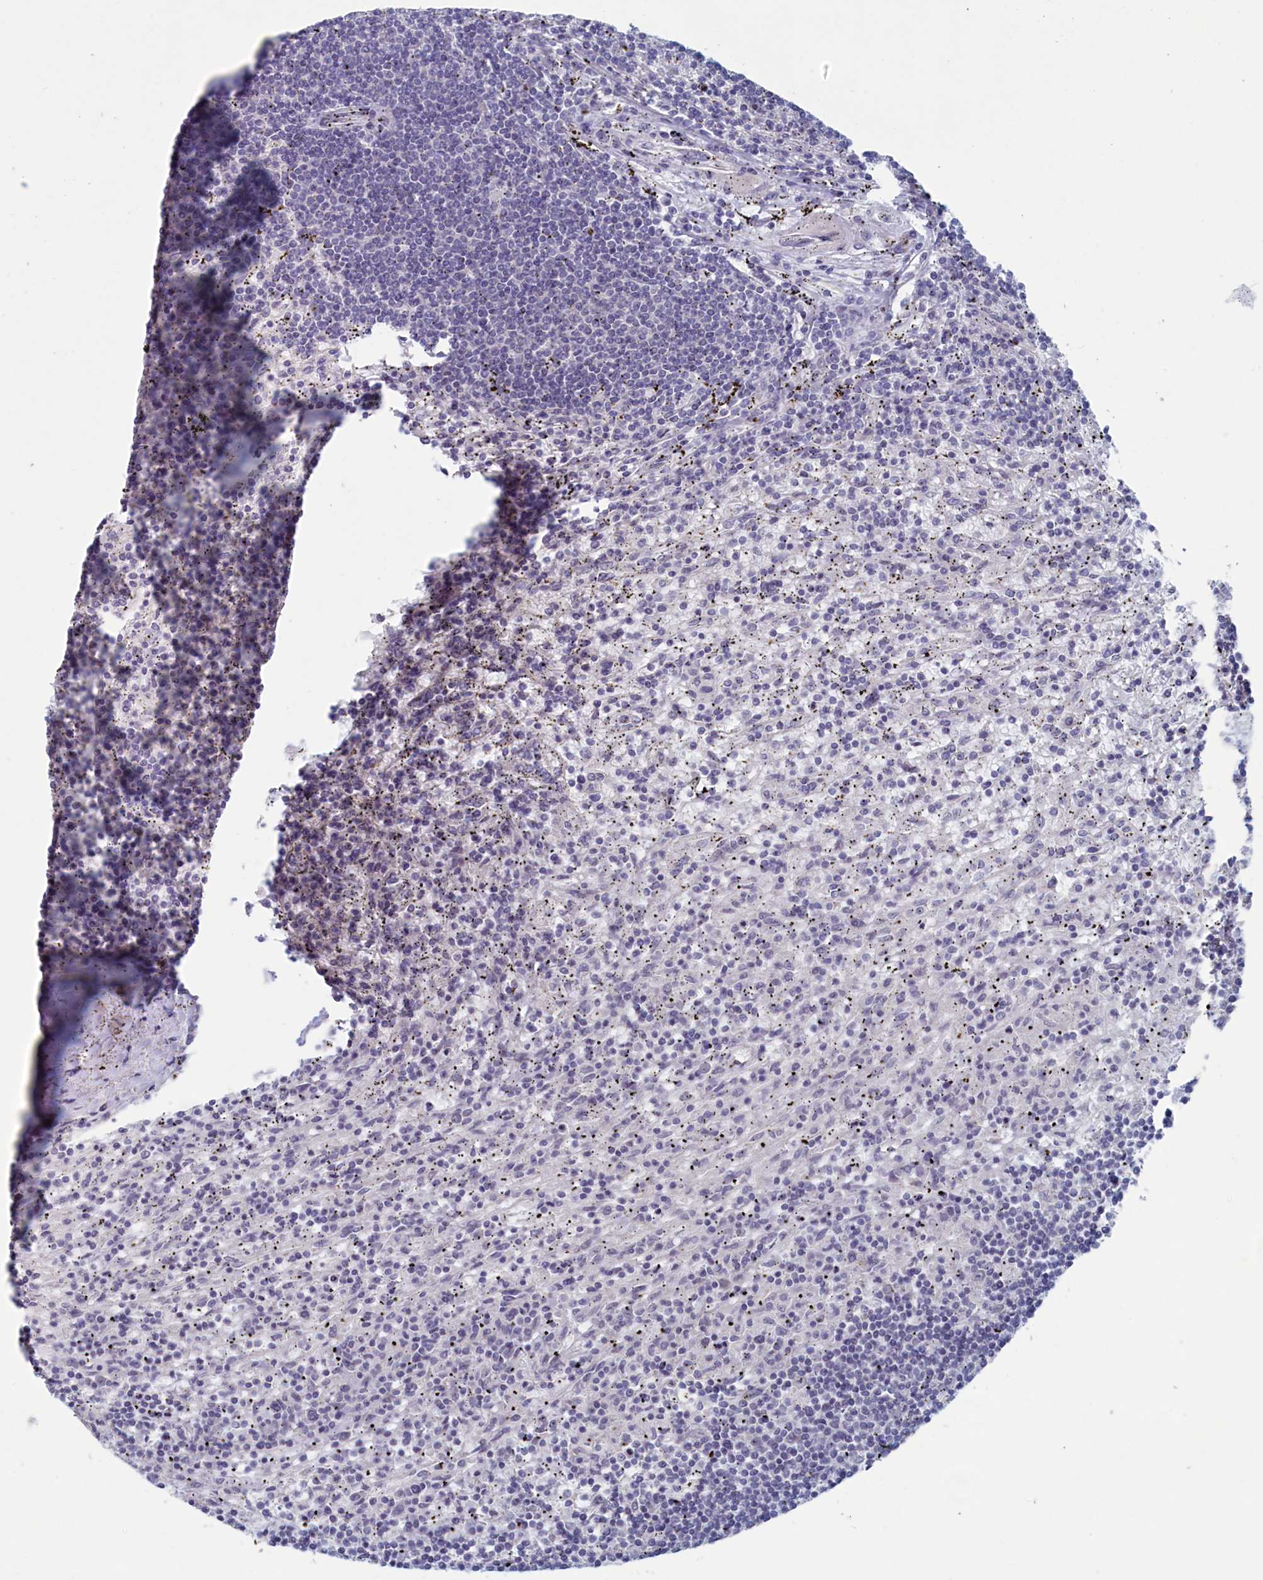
{"staining": {"intensity": "negative", "quantity": "none", "location": "none"}, "tissue": "lymphoma", "cell_type": "Tumor cells", "image_type": "cancer", "snomed": [{"axis": "morphology", "description": "Malignant lymphoma, non-Hodgkin's type, Low grade"}, {"axis": "topography", "description": "Spleen"}], "caption": "Malignant lymphoma, non-Hodgkin's type (low-grade) stained for a protein using immunohistochemistry demonstrates no staining tumor cells.", "gene": "WDR76", "patient": {"sex": "male", "age": 76}}